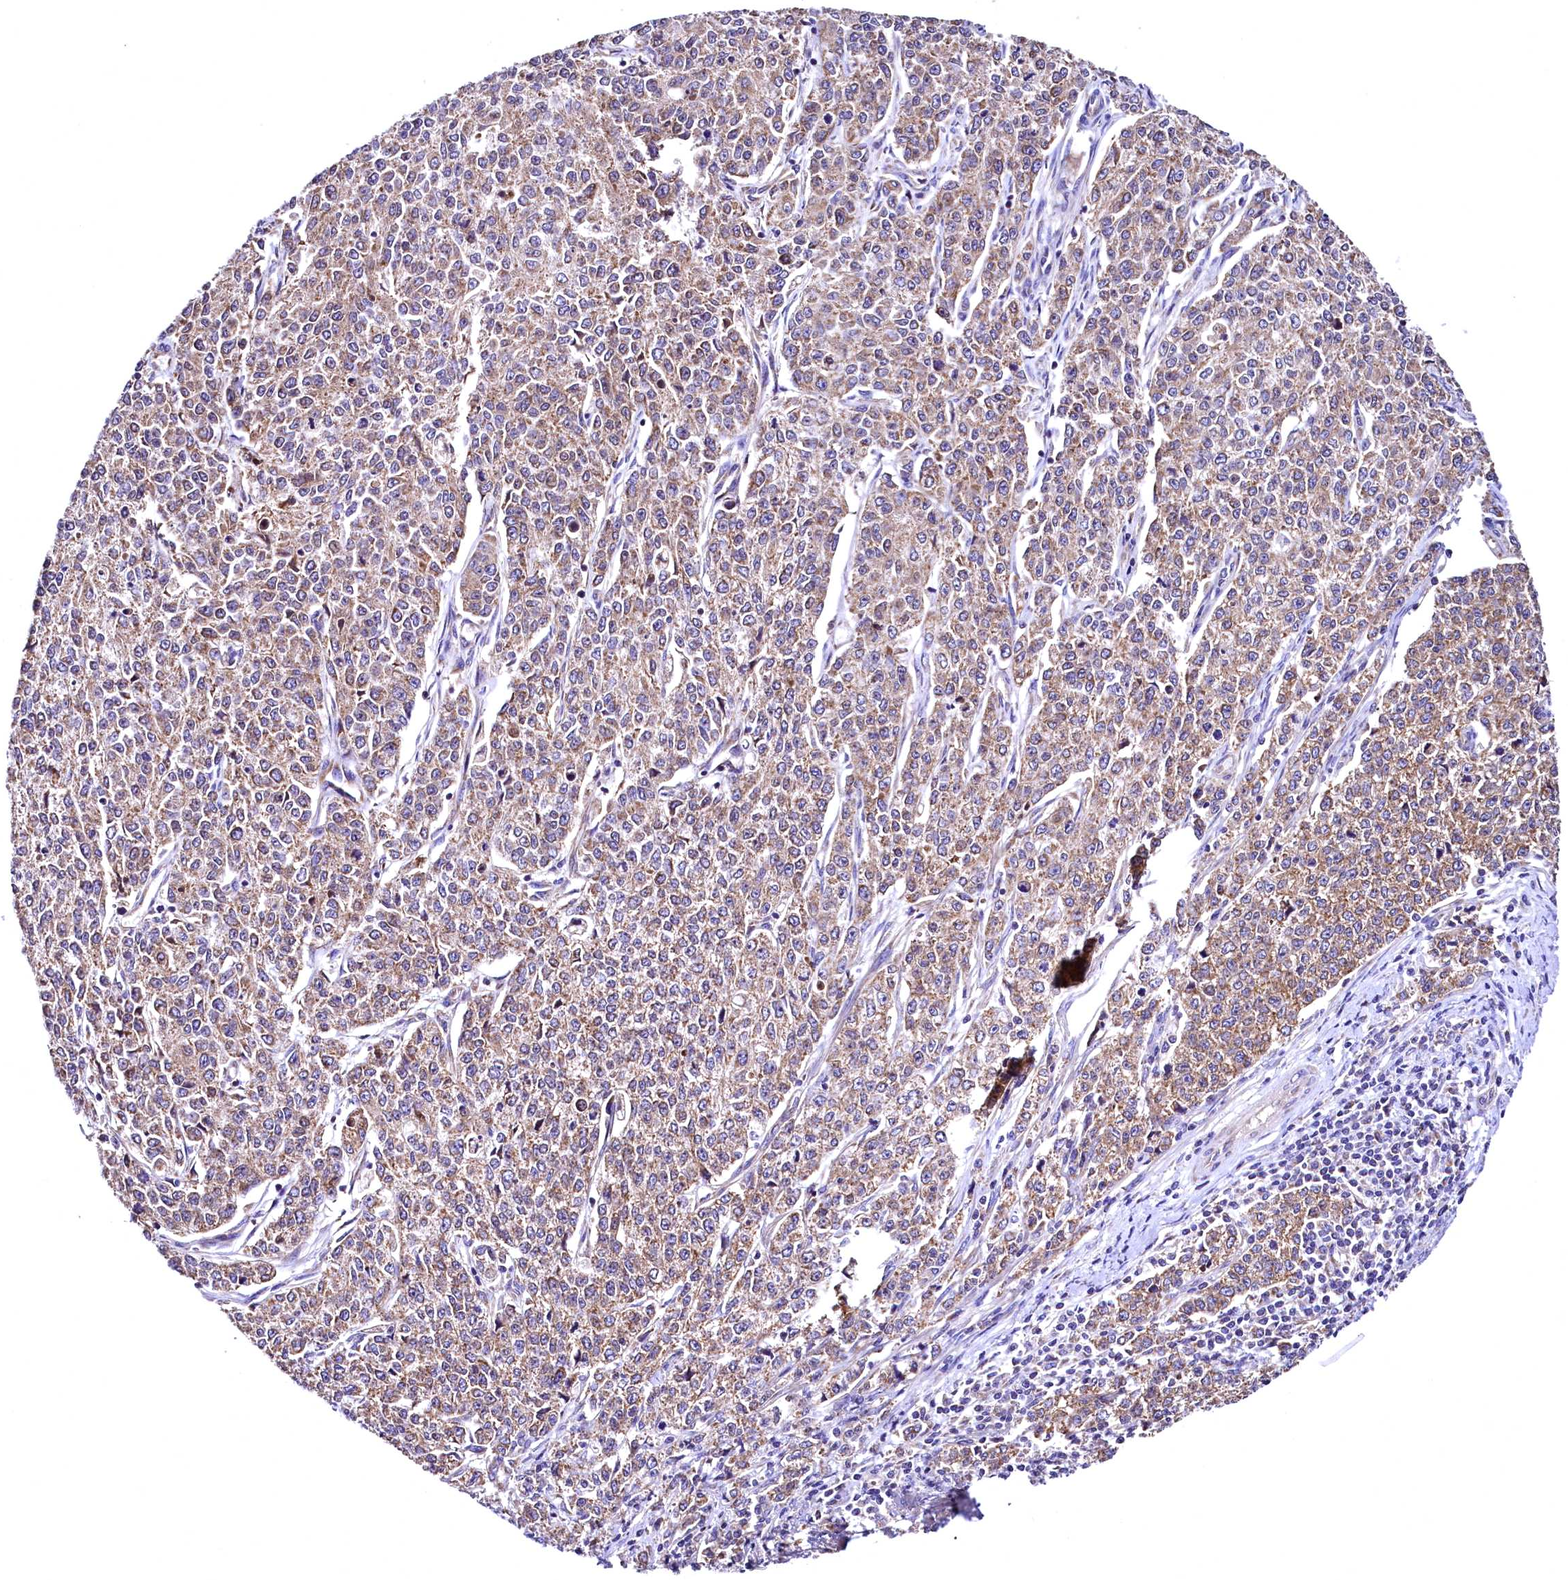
{"staining": {"intensity": "moderate", "quantity": ">75%", "location": "cytoplasmic/membranous"}, "tissue": "endometrial cancer", "cell_type": "Tumor cells", "image_type": "cancer", "snomed": [{"axis": "morphology", "description": "Adenocarcinoma, NOS"}, {"axis": "topography", "description": "Endometrium"}], "caption": "Protein analysis of endometrial cancer (adenocarcinoma) tissue shows moderate cytoplasmic/membranous expression in approximately >75% of tumor cells.", "gene": "MRPL57", "patient": {"sex": "female", "age": 50}}